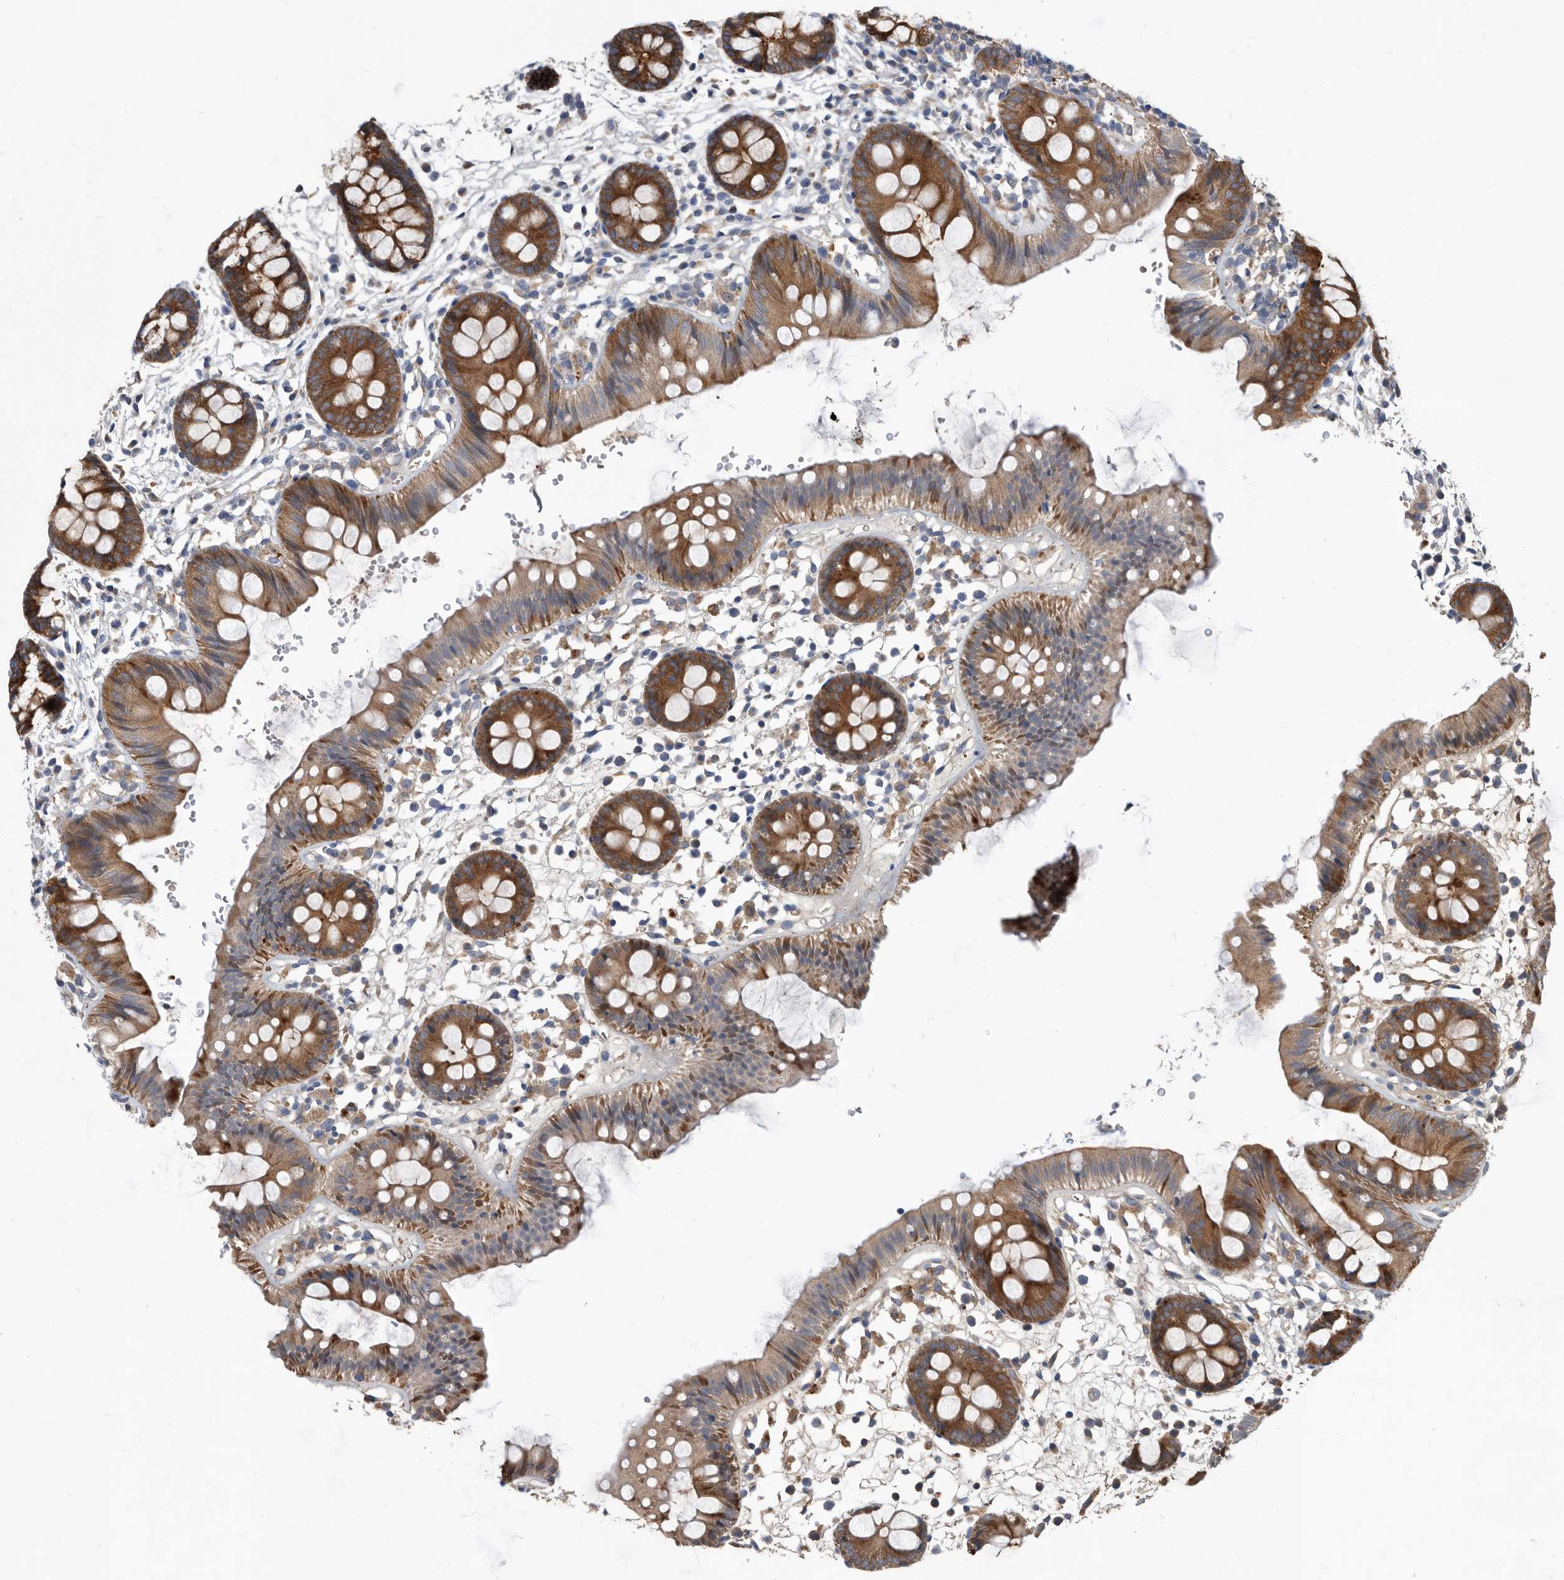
{"staining": {"intensity": "weak", "quantity": ">75%", "location": "cytoplasmic/membranous"}, "tissue": "colon", "cell_type": "Endothelial cells", "image_type": "normal", "snomed": [{"axis": "morphology", "description": "Normal tissue, NOS"}, {"axis": "topography", "description": "Colon"}], "caption": "Endothelial cells exhibit low levels of weak cytoplasmic/membranous positivity in approximately >75% of cells in unremarkable human colon.", "gene": "APEH", "patient": {"sex": "male", "age": 56}}